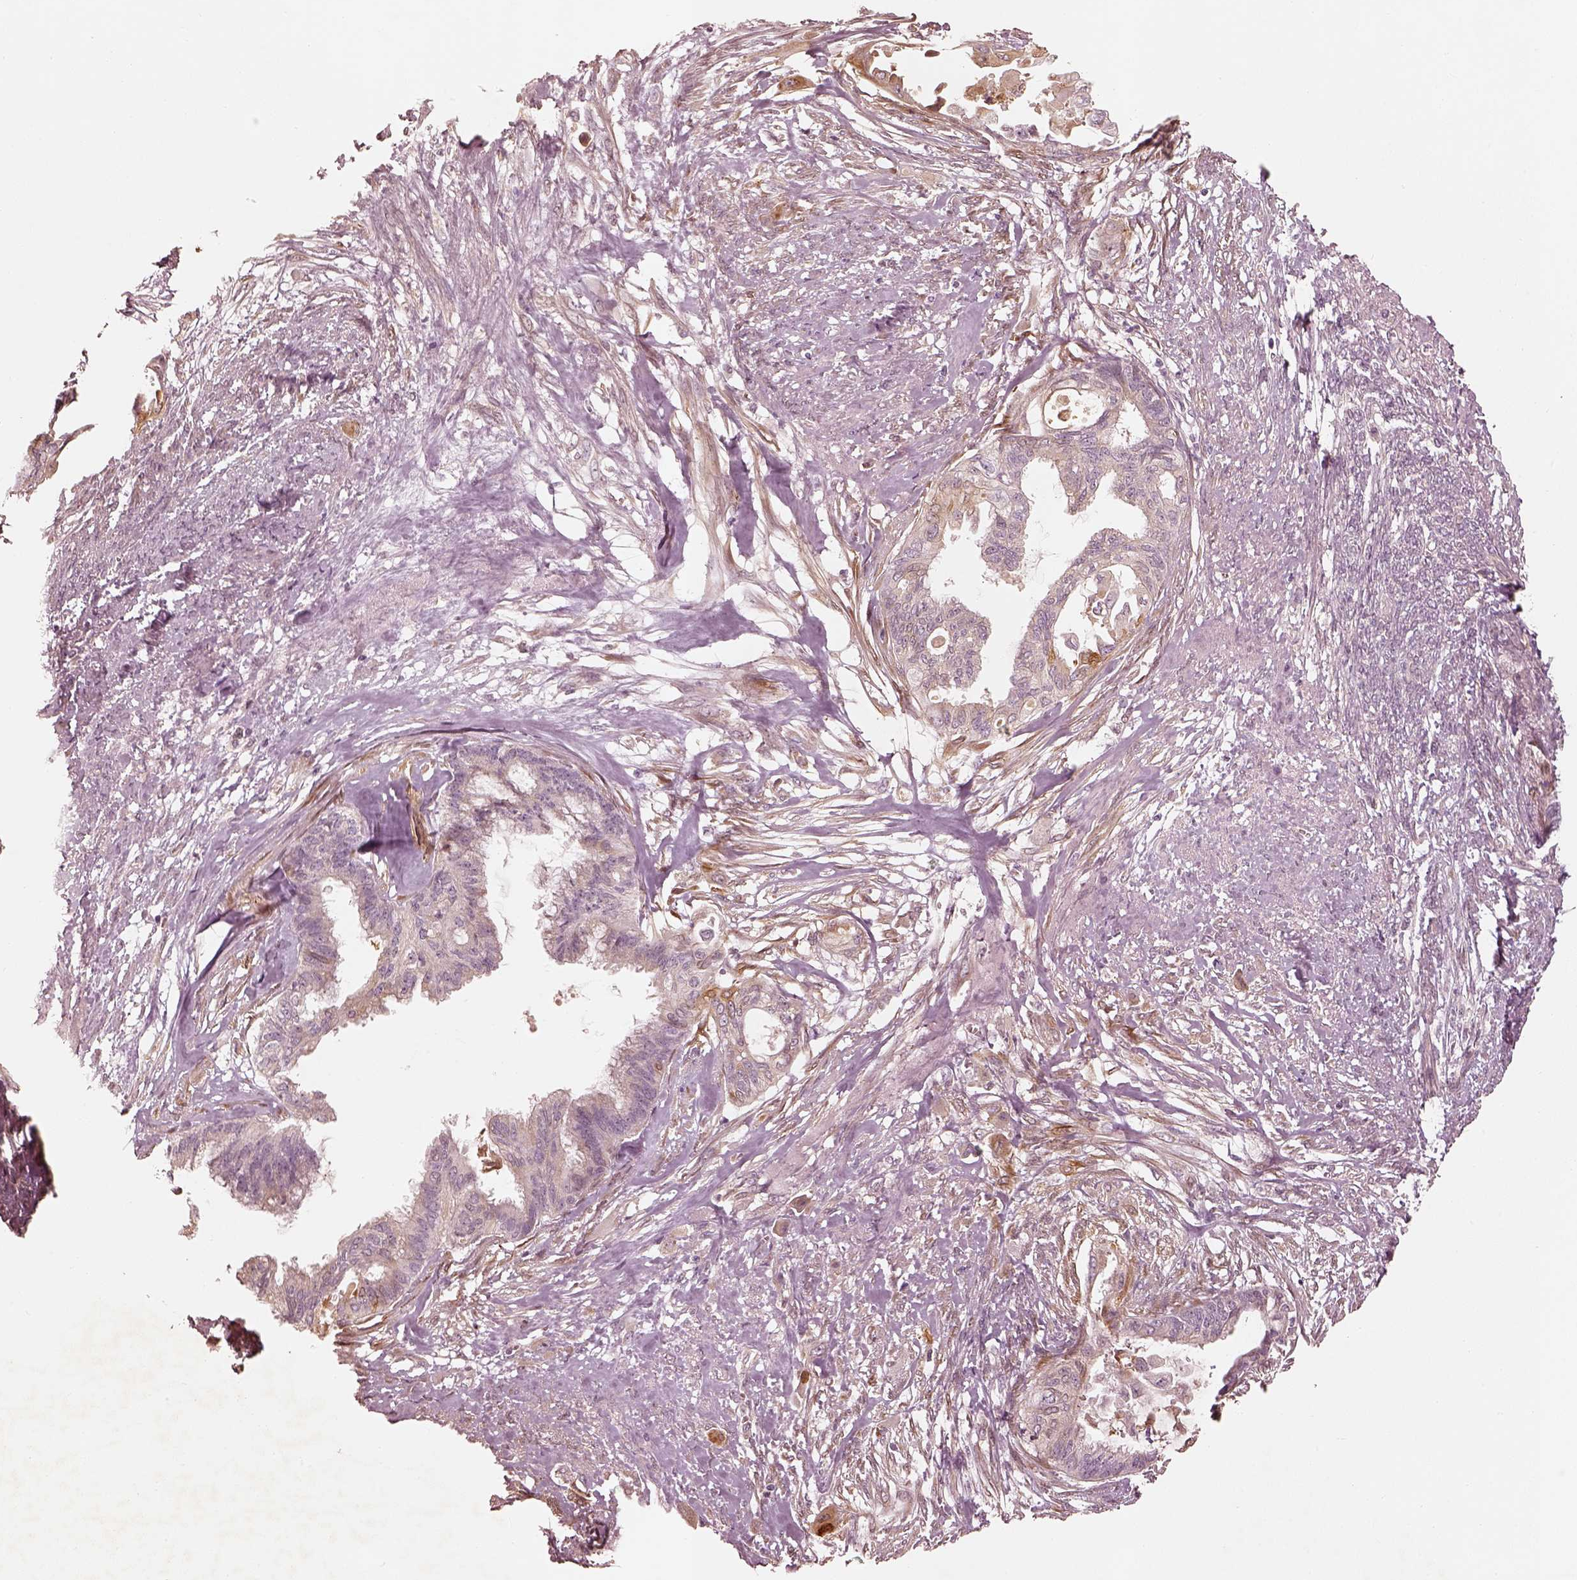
{"staining": {"intensity": "strong", "quantity": "<25%", "location": "cytoplasmic/membranous"}, "tissue": "endometrial cancer", "cell_type": "Tumor cells", "image_type": "cancer", "snomed": [{"axis": "morphology", "description": "Adenocarcinoma, NOS"}, {"axis": "topography", "description": "Endometrium"}], "caption": "Endometrial cancer (adenocarcinoma) stained with DAB (3,3'-diaminobenzidine) immunohistochemistry (IHC) exhibits medium levels of strong cytoplasmic/membranous staining in about <25% of tumor cells.", "gene": "WLS", "patient": {"sex": "female", "age": 86}}